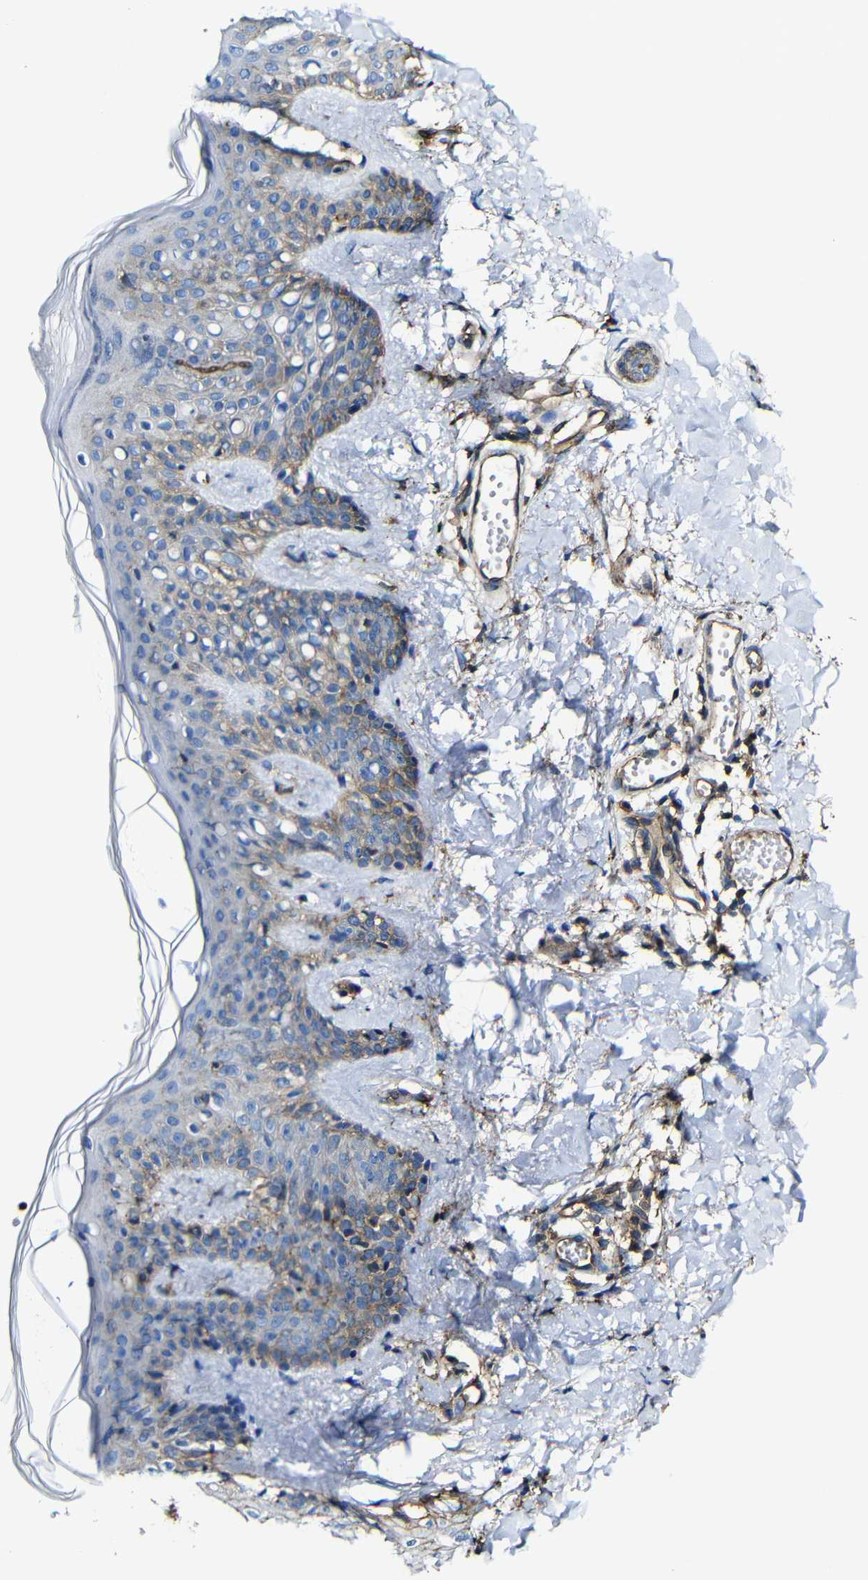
{"staining": {"intensity": "weak", "quantity": "25%-75%", "location": "cytoplasmic/membranous"}, "tissue": "skin", "cell_type": "Fibroblasts", "image_type": "normal", "snomed": [{"axis": "morphology", "description": "Normal tissue, NOS"}, {"axis": "topography", "description": "Skin"}], "caption": "Immunohistochemical staining of benign skin exhibits weak cytoplasmic/membranous protein staining in approximately 25%-75% of fibroblasts. The staining was performed using DAB to visualize the protein expression in brown, while the nuclei were stained in blue with hematoxylin (Magnification: 20x).", "gene": "MSN", "patient": {"sex": "male", "age": 16}}